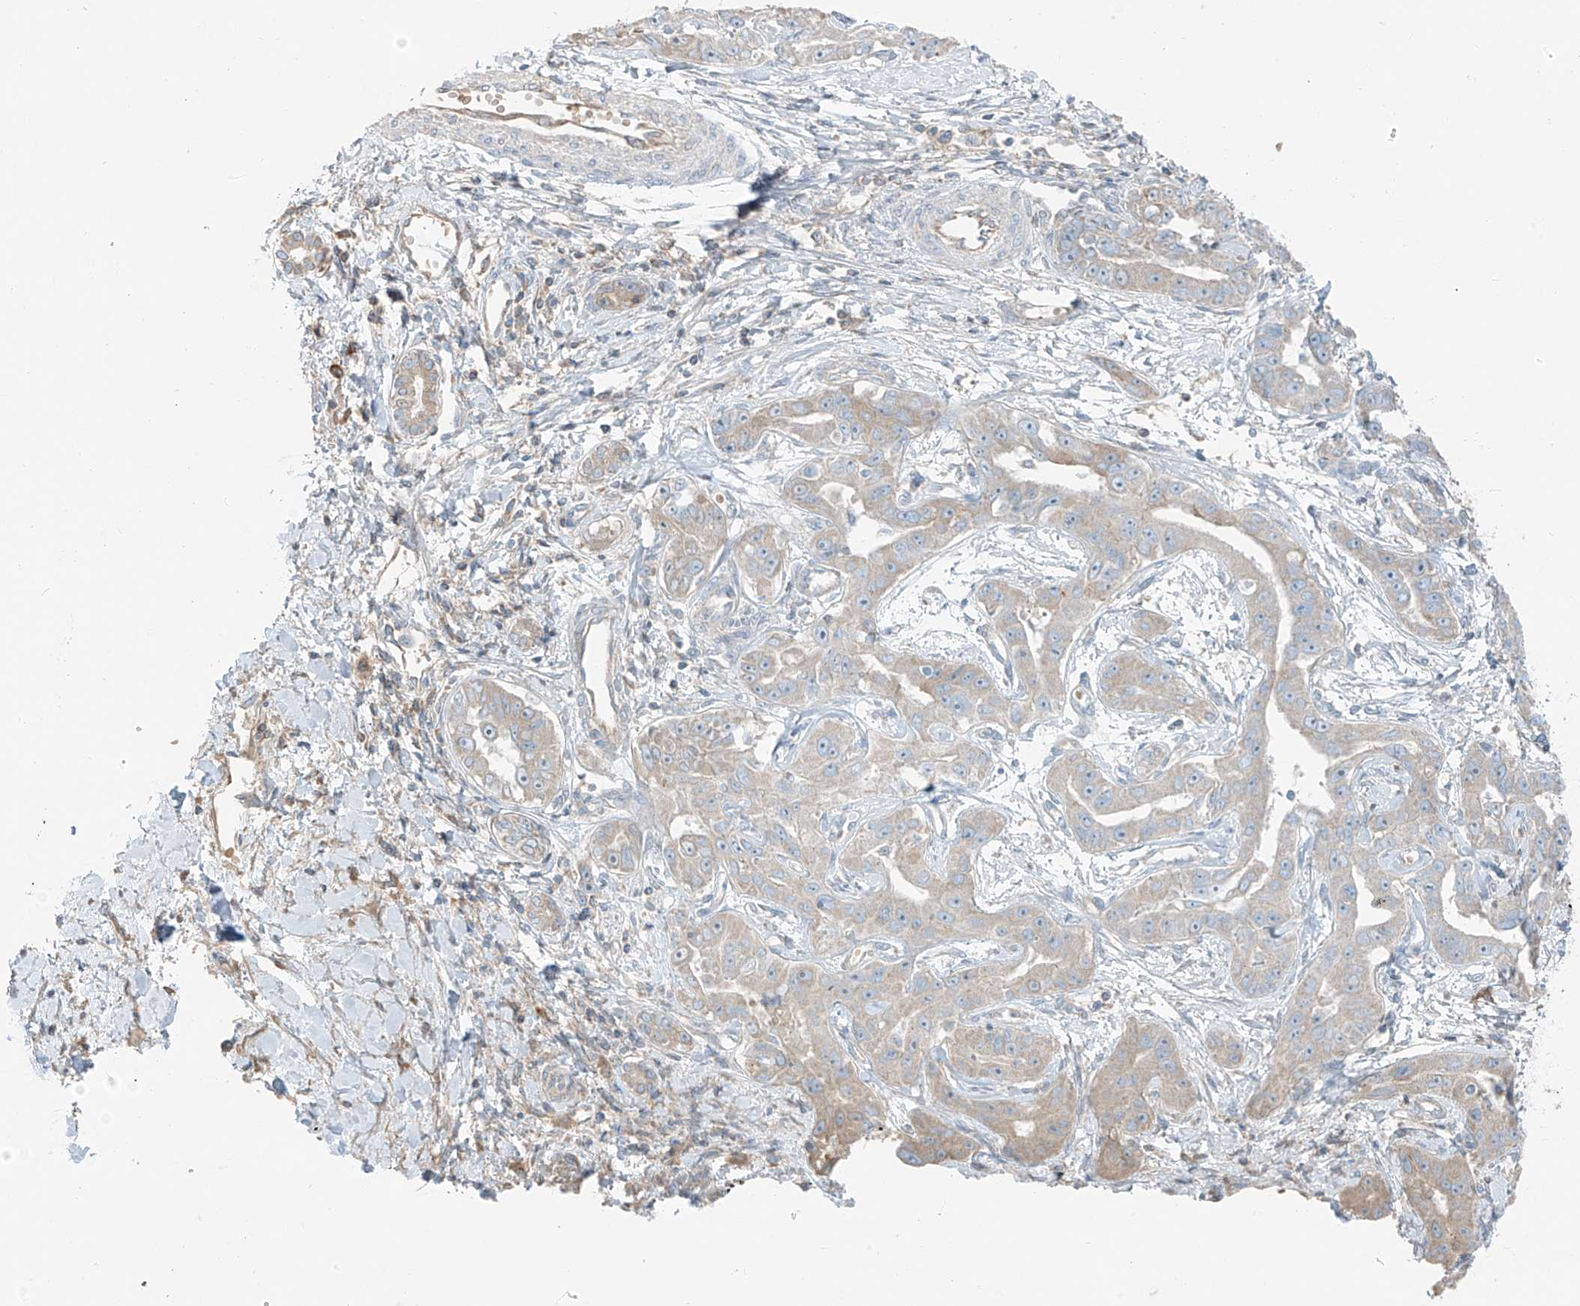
{"staining": {"intensity": "weak", "quantity": "<25%", "location": "cytoplasmic/membranous"}, "tissue": "liver cancer", "cell_type": "Tumor cells", "image_type": "cancer", "snomed": [{"axis": "morphology", "description": "Cholangiocarcinoma"}, {"axis": "topography", "description": "Liver"}], "caption": "Cholangiocarcinoma (liver) stained for a protein using IHC exhibits no expression tumor cells.", "gene": "FAM131C", "patient": {"sex": "male", "age": 59}}